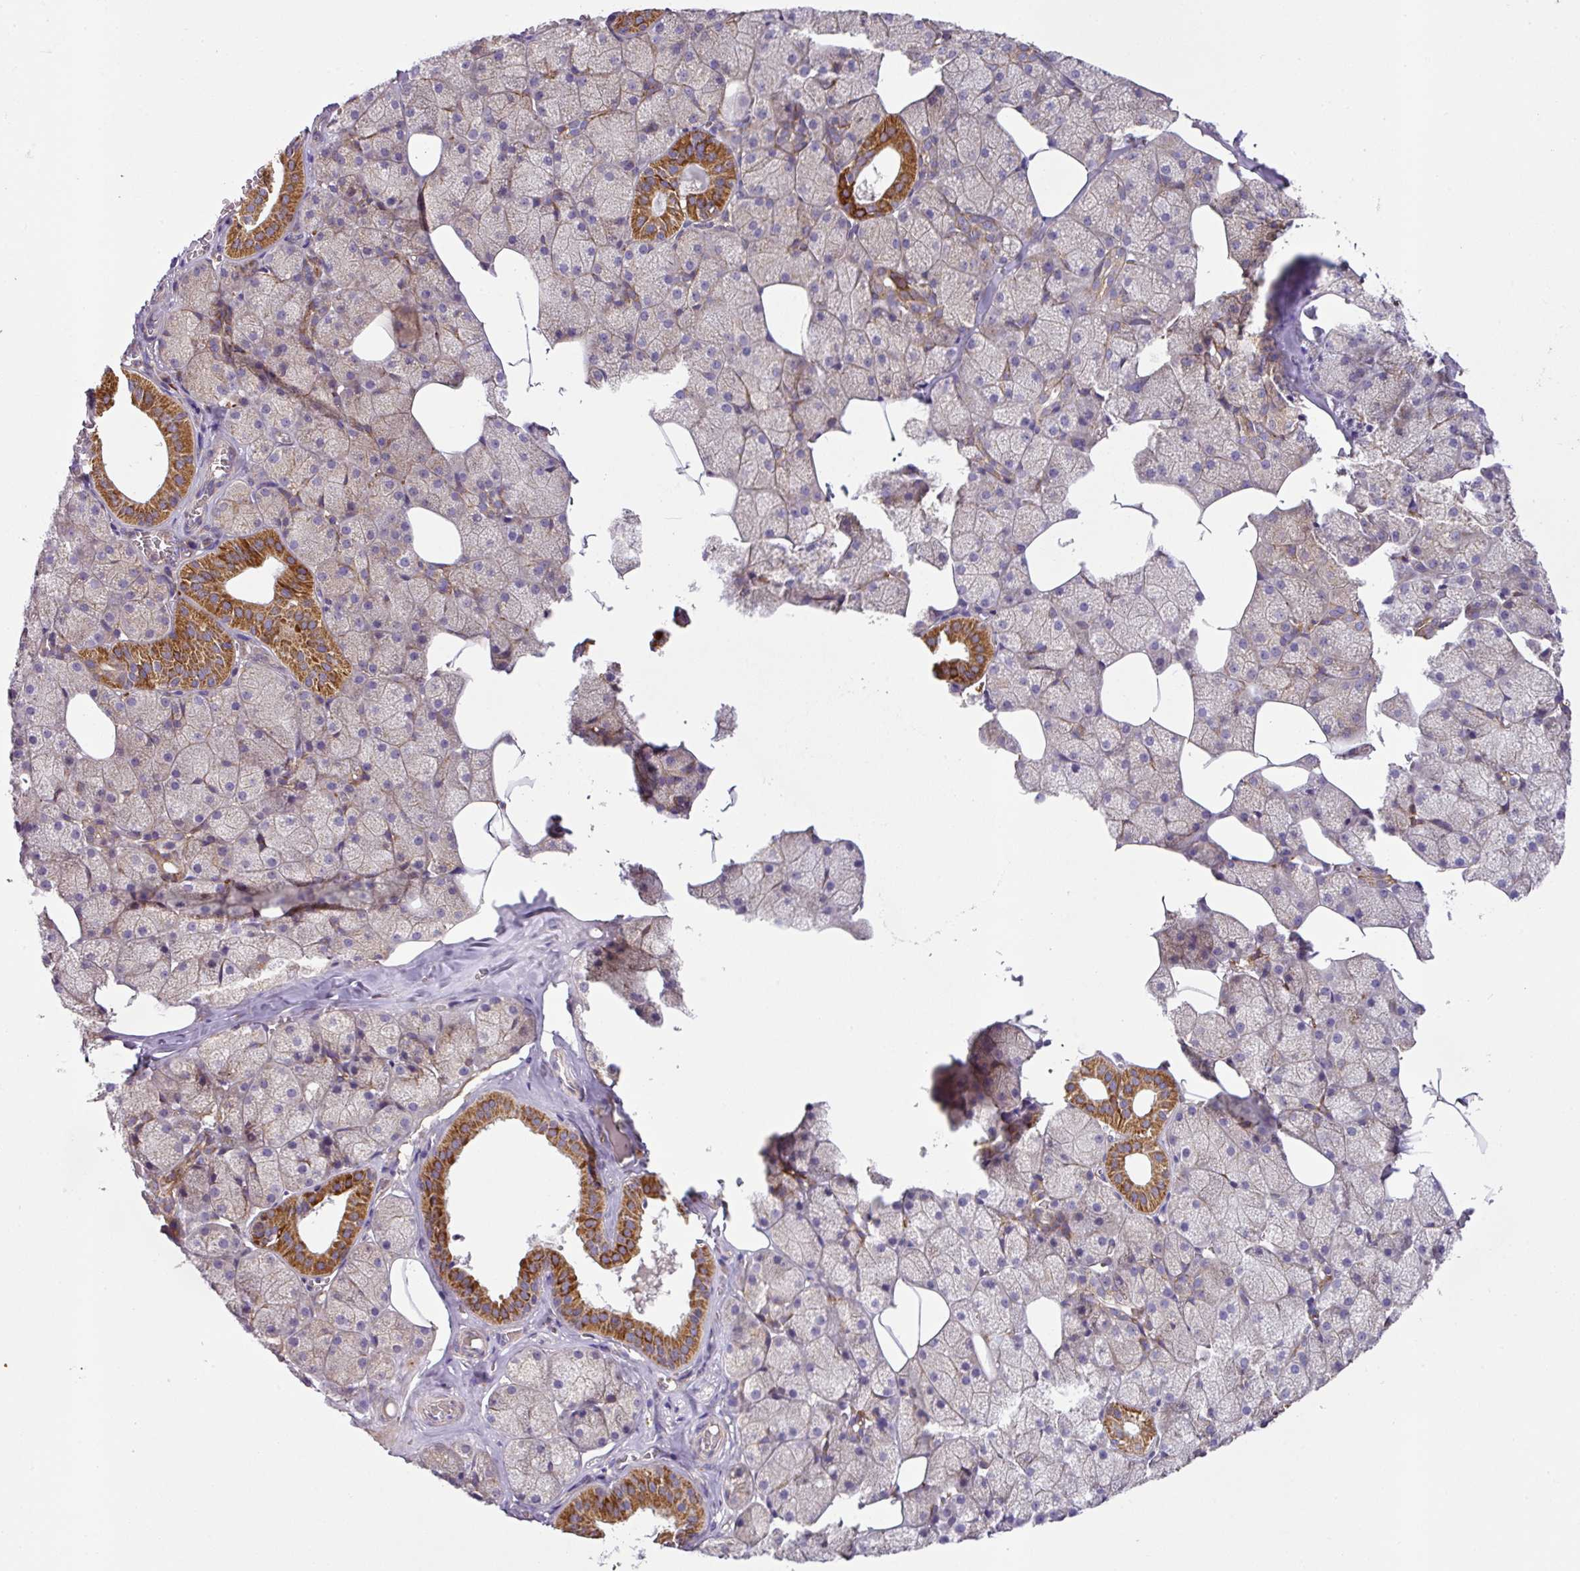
{"staining": {"intensity": "strong", "quantity": "25%-75%", "location": "cytoplasmic/membranous"}, "tissue": "salivary gland", "cell_type": "Glandular cells", "image_type": "normal", "snomed": [{"axis": "morphology", "description": "Normal tissue, NOS"}, {"axis": "topography", "description": "Salivary gland"}, {"axis": "topography", "description": "Peripheral nerve tissue"}], "caption": "The photomicrograph demonstrates staining of normal salivary gland, revealing strong cytoplasmic/membranous protein positivity (brown color) within glandular cells.", "gene": "ZNF513", "patient": {"sex": "male", "age": 38}}